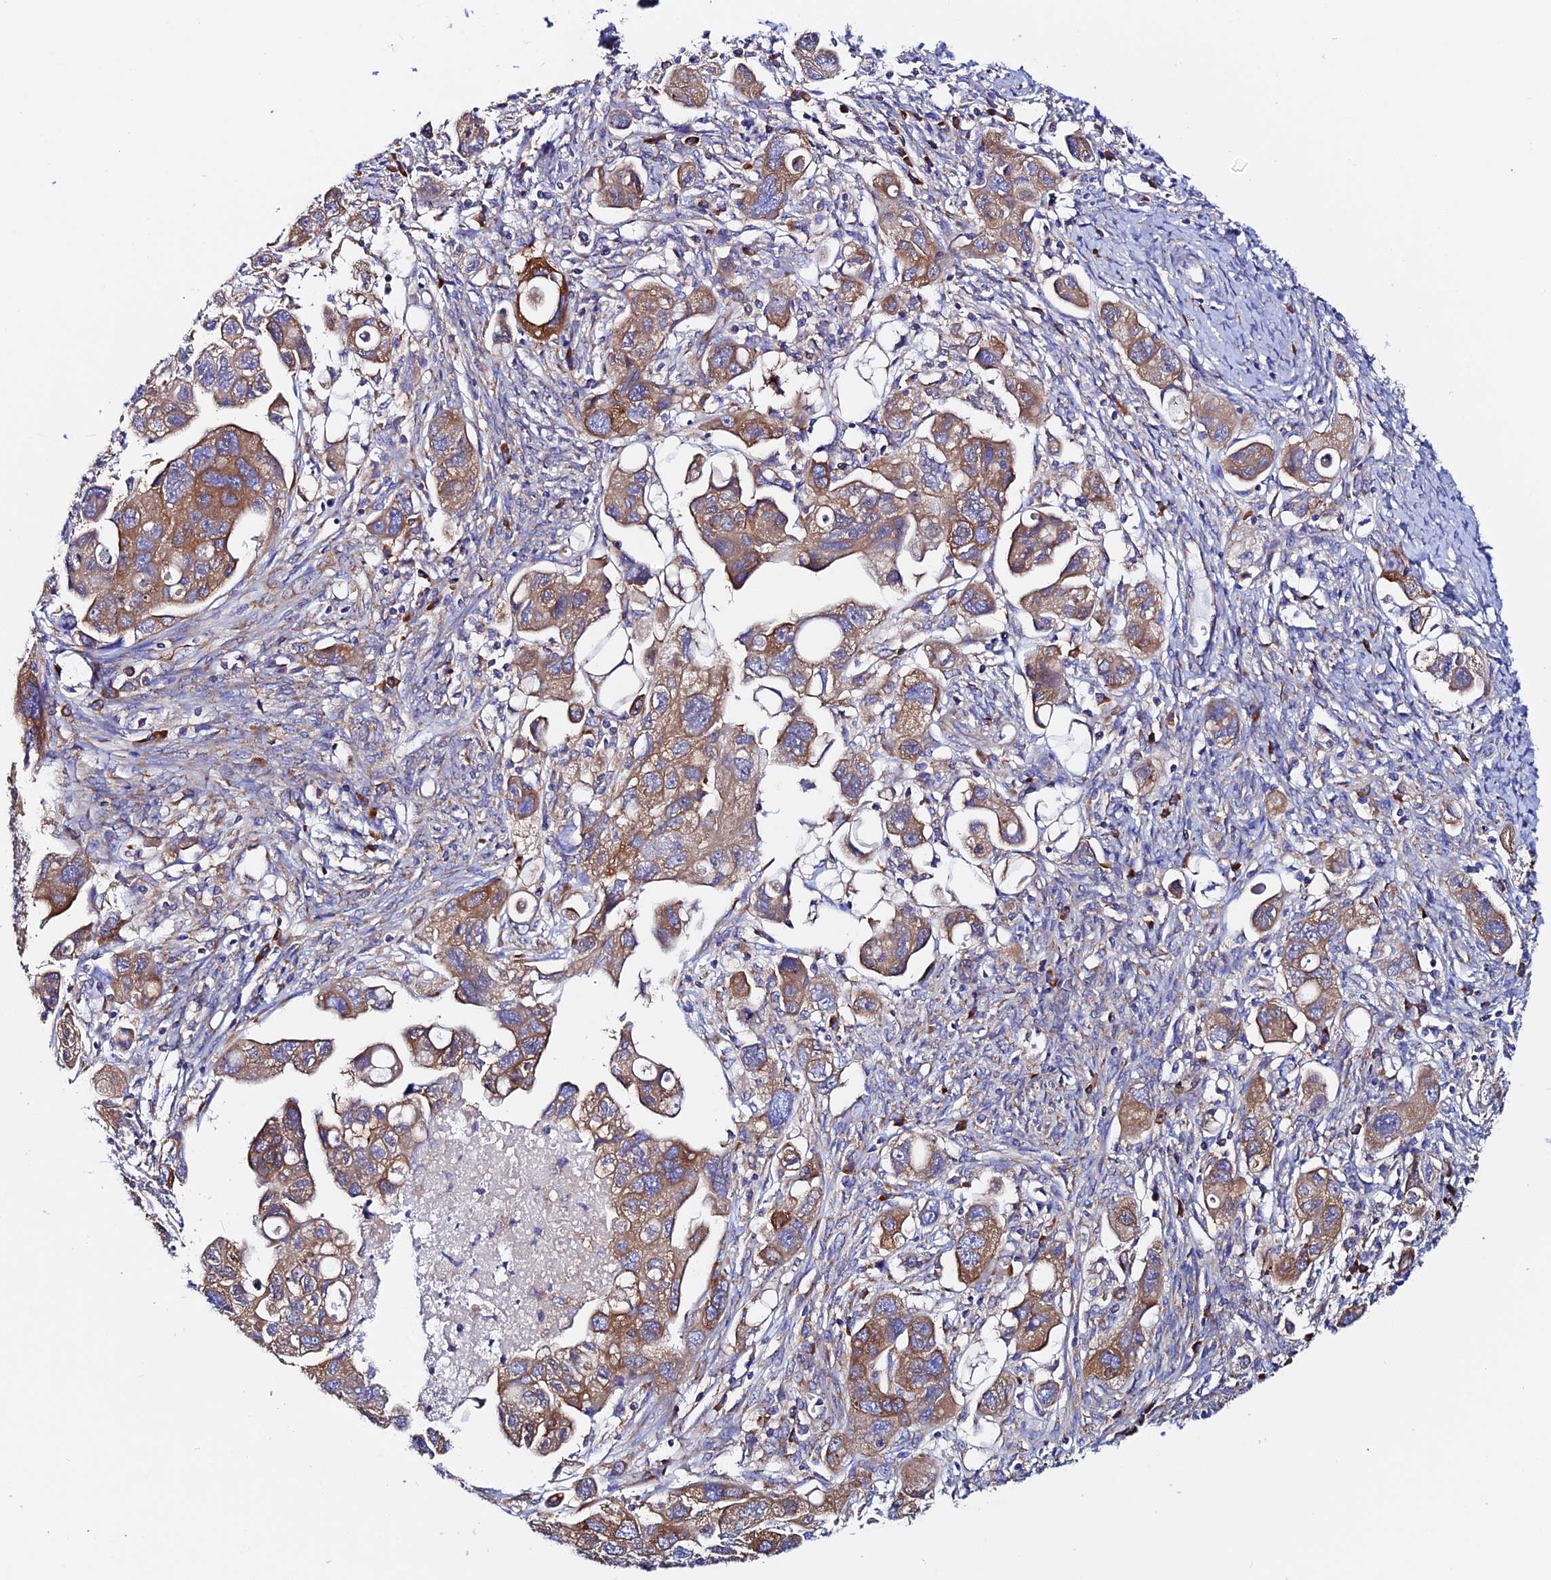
{"staining": {"intensity": "moderate", "quantity": "25%-75%", "location": "cytoplasmic/membranous"}, "tissue": "ovarian cancer", "cell_type": "Tumor cells", "image_type": "cancer", "snomed": [{"axis": "morphology", "description": "Carcinoma, NOS"}, {"axis": "morphology", "description": "Cystadenocarcinoma, serous, NOS"}, {"axis": "topography", "description": "Ovary"}], "caption": "Protein staining displays moderate cytoplasmic/membranous positivity in approximately 25%-75% of tumor cells in carcinoma (ovarian).", "gene": "EEF1G", "patient": {"sex": "female", "age": 69}}